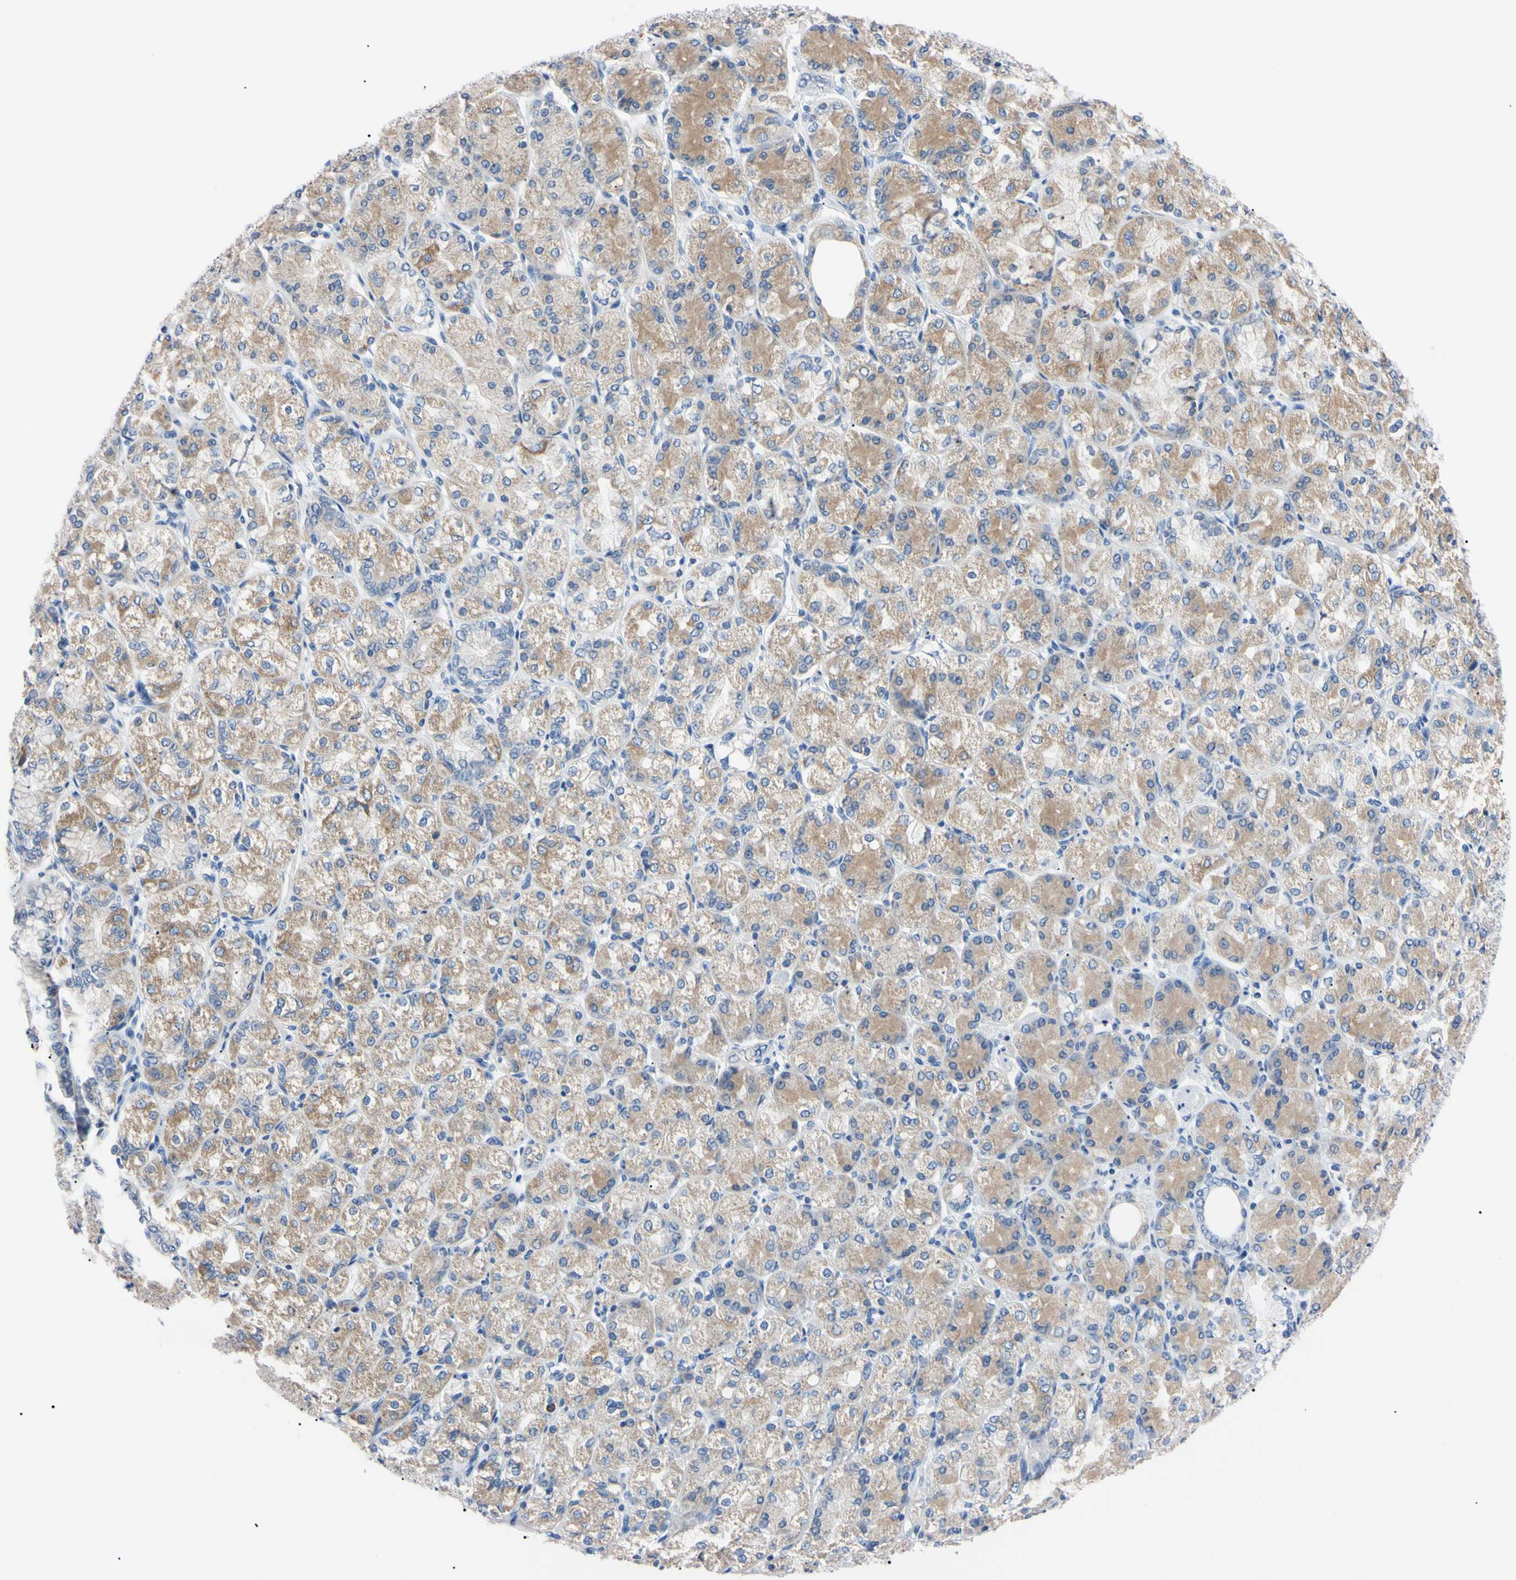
{"staining": {"intensity": "weak", "quantity": ">75%", "location": "cytoplasmic/membranous"}, "tissue": "stomach cancer", "cell_type": "Tumor cells", "image_type": "cancer", "snomed": [{"axis": "morphology", "description": "Normal tissue, NOS"}, {"axis": "morphology", "description": "Adenocarcinoma, NOS"}, {"axis": "morphology", "description": "Adenocarcinoma, High grade"}, {"axis": "topography", "description": "Stomach, upper"}, {"axis": "topography", "description": "Stomach"}], "caption": "A high-resolution image shows immunohistochemistry (IHC) staining of stomach cancer, which reveals weak cytoplasmic/membranous expression in approximately >75% of tumor cells.", "gene": "PNKD", "patient": {"sex": "female", "age": 65}}